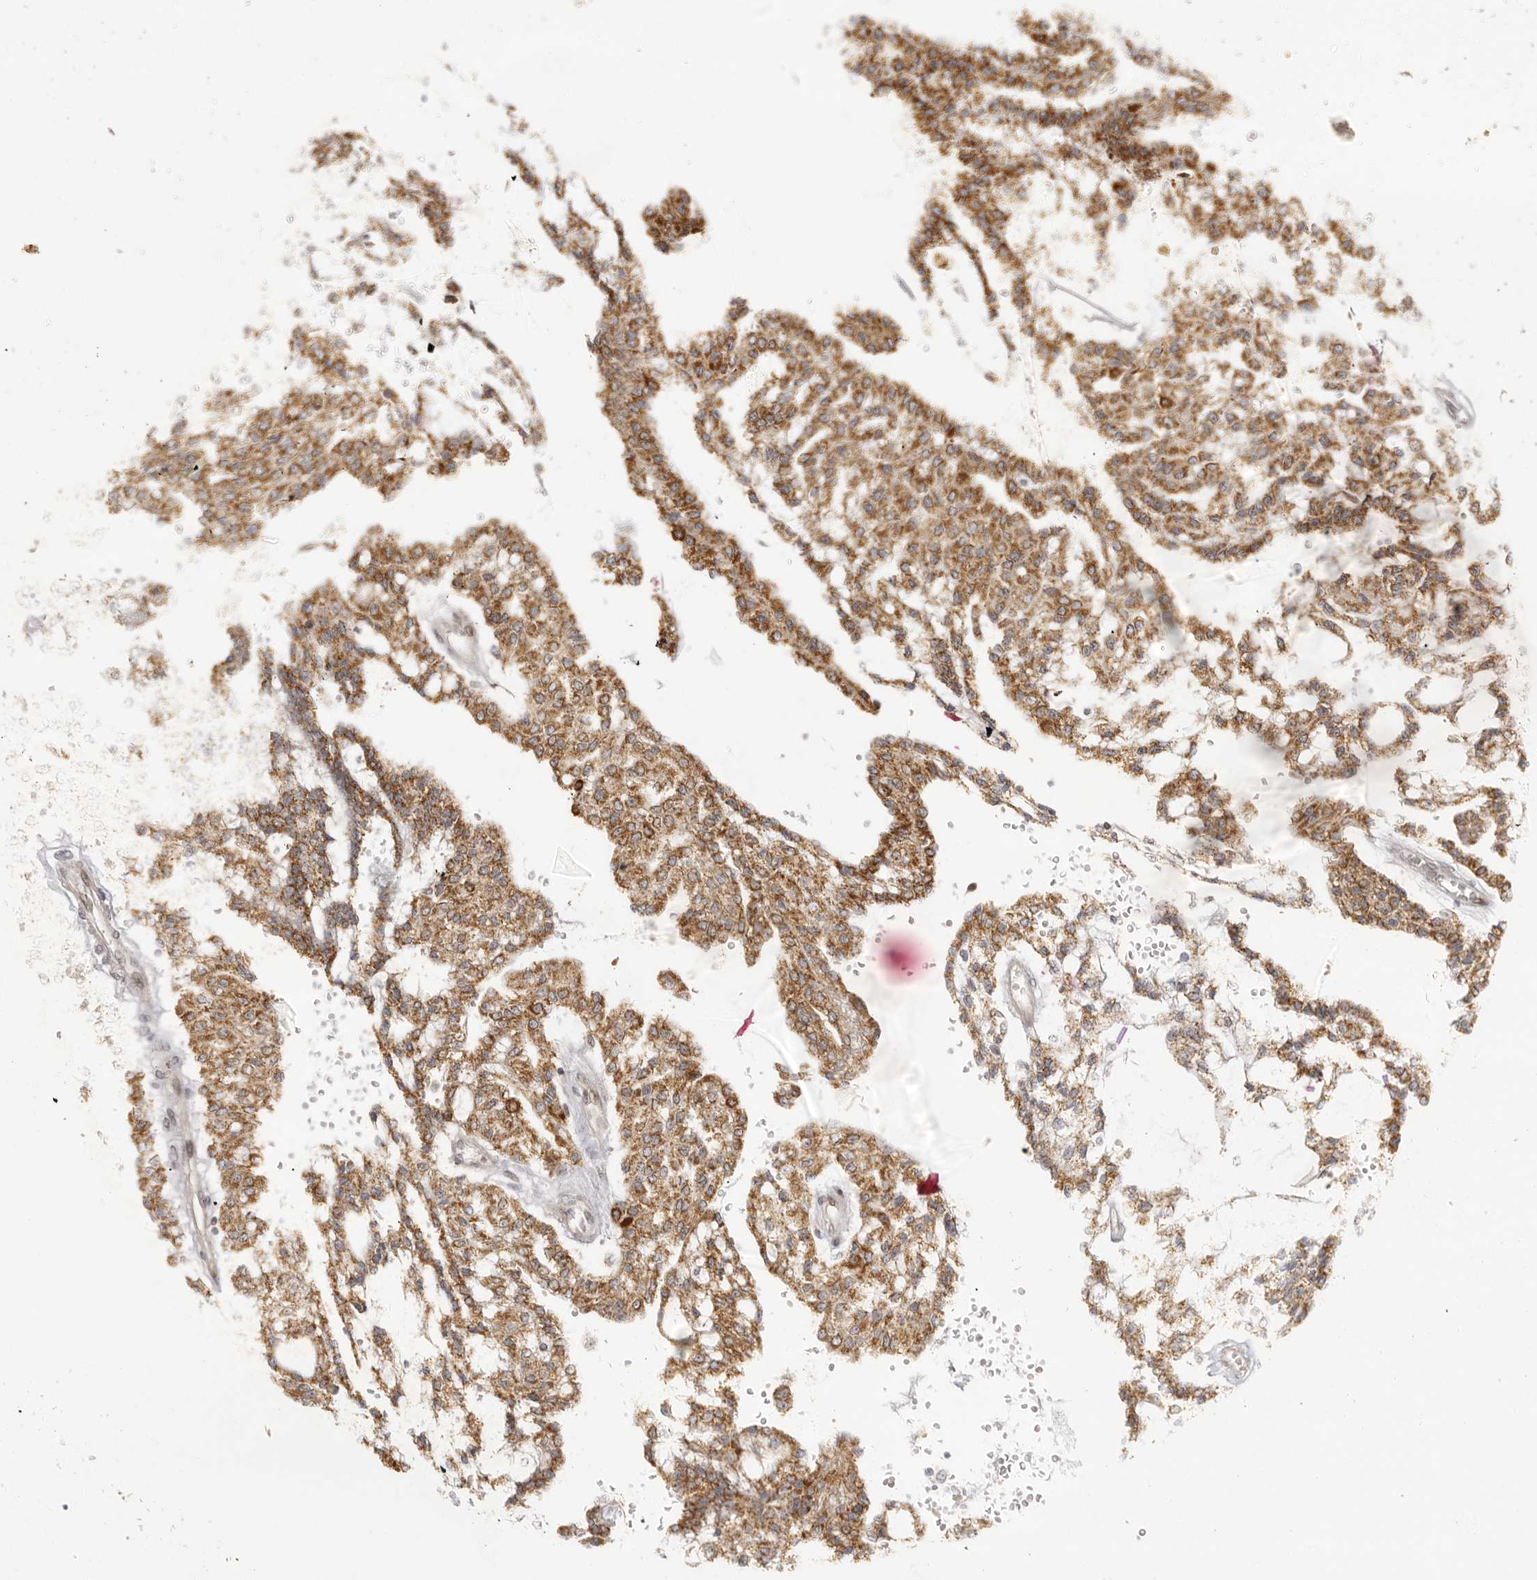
{"staining": {"intensity": "moderate", "quantity": ">75%", "location": "cytoplasmic/membranous"}, "tissue": "renal cancer", "cell_type": "Tumor cells", "image_type": "cancer", "snomed": [{"axis": "morphology", "description": "Adenocarcinoma, NOS"}, {"axis": "topography", "description": "Kidney"}], "caption": "Adenocarcinoma (renal) stained for a protein (brown) reveals moderate cytoplasmic/membranous positive positivity in about >75% of tumor cells.", "gene": "ZNF326", "patient": {"sex": "male", "age": 63}}